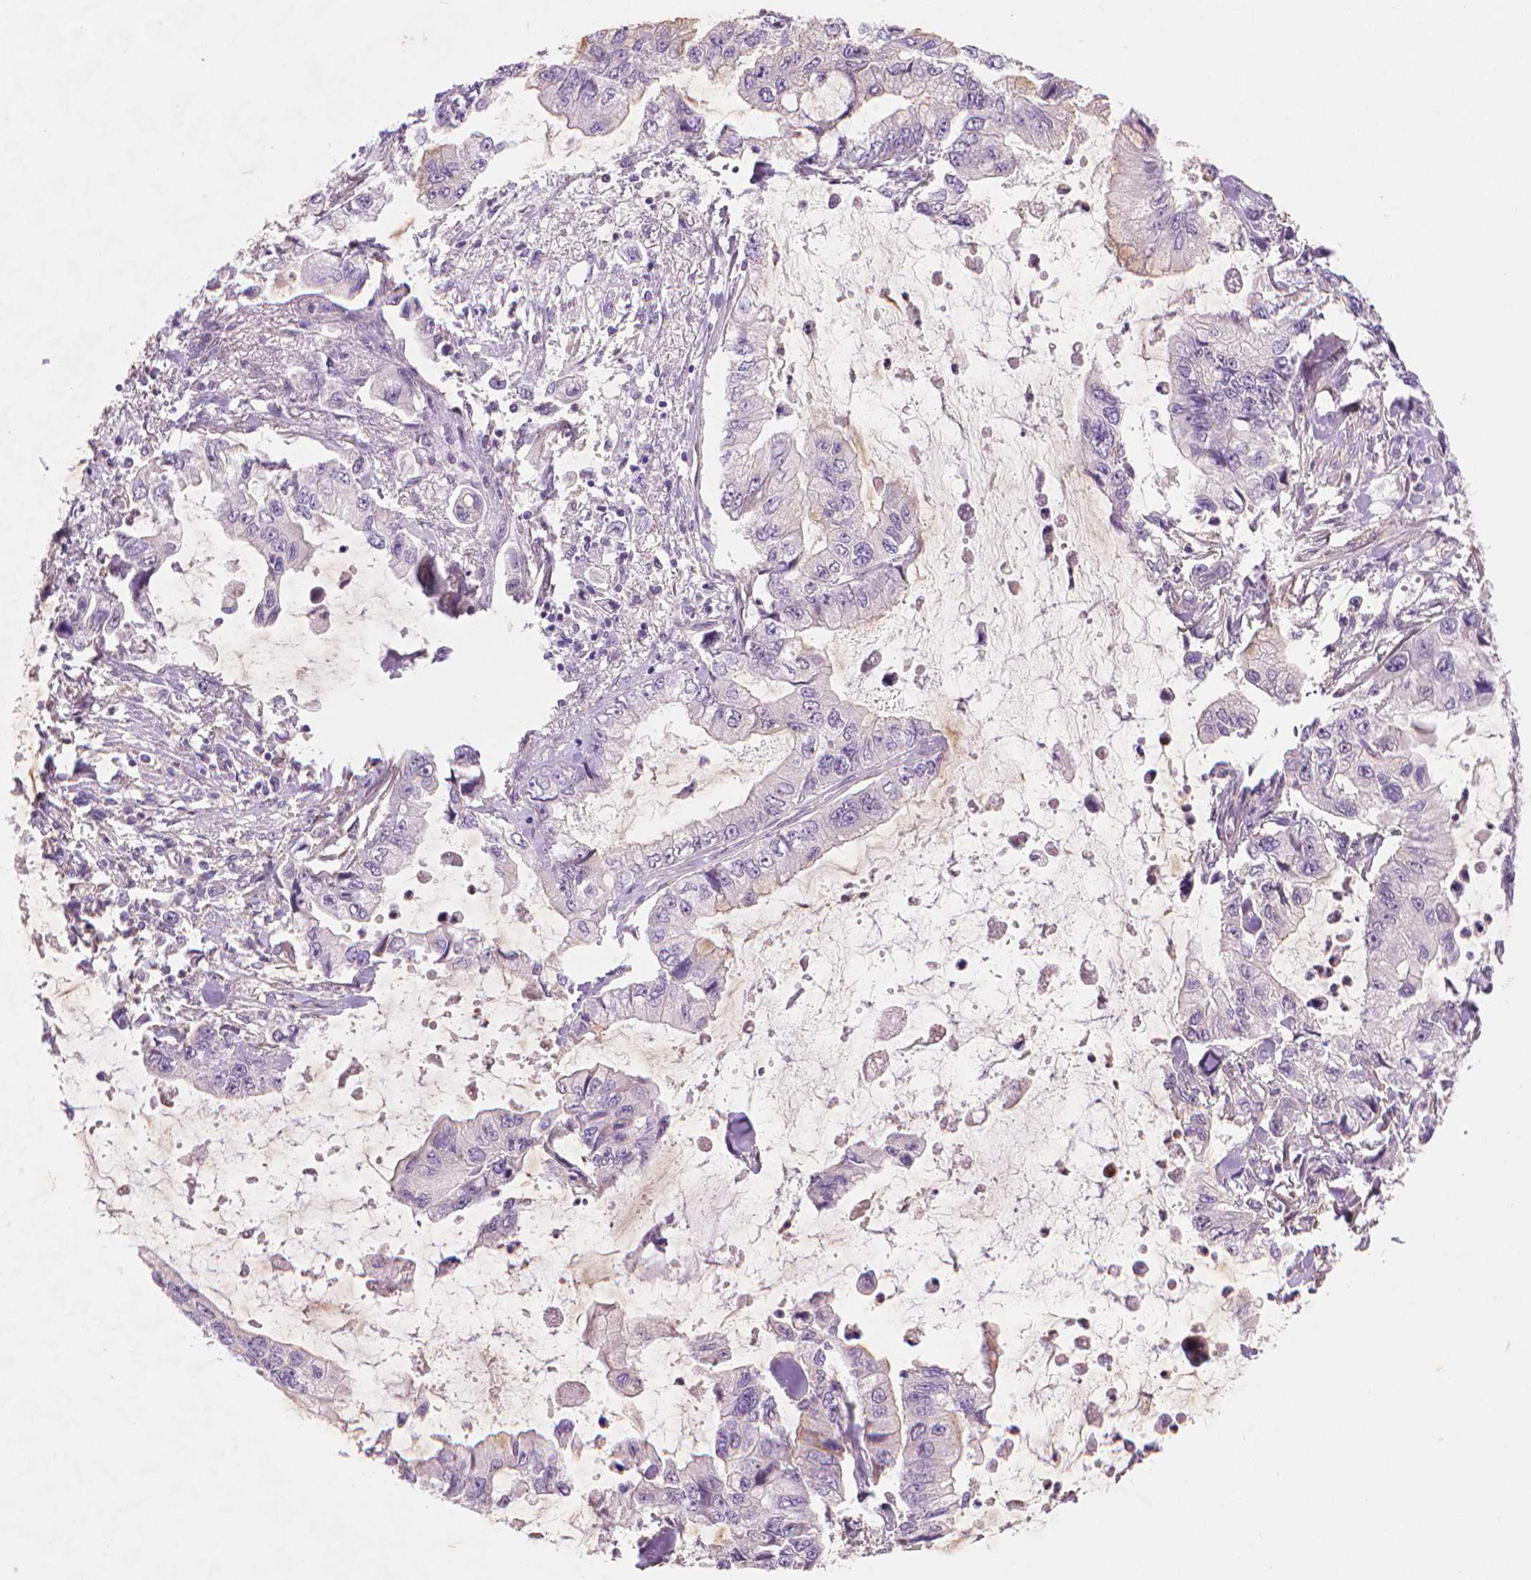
{"staining": {"intensity": "negative", "quantity": "none", "location": "none"}, "tissue": "stomach cancer", "cell_type": "Tumor cells", "image_type": "cancer", "snomed": [{"axis": "morphology", "description": "Adenocarcinoma, NOS"}, {"axis": "topography", "description": "Pancreas"}, {"axis": "topography", "description": "Stomach, upper"}, {"axis": "topography", "description": "Stomach"}], "caption": "The image exhibits no significant expression in tumor cells of adenocarcinoma (stomach).", "gene": "AMMECR1", "patient": {"sex": "male", "age": 77}}